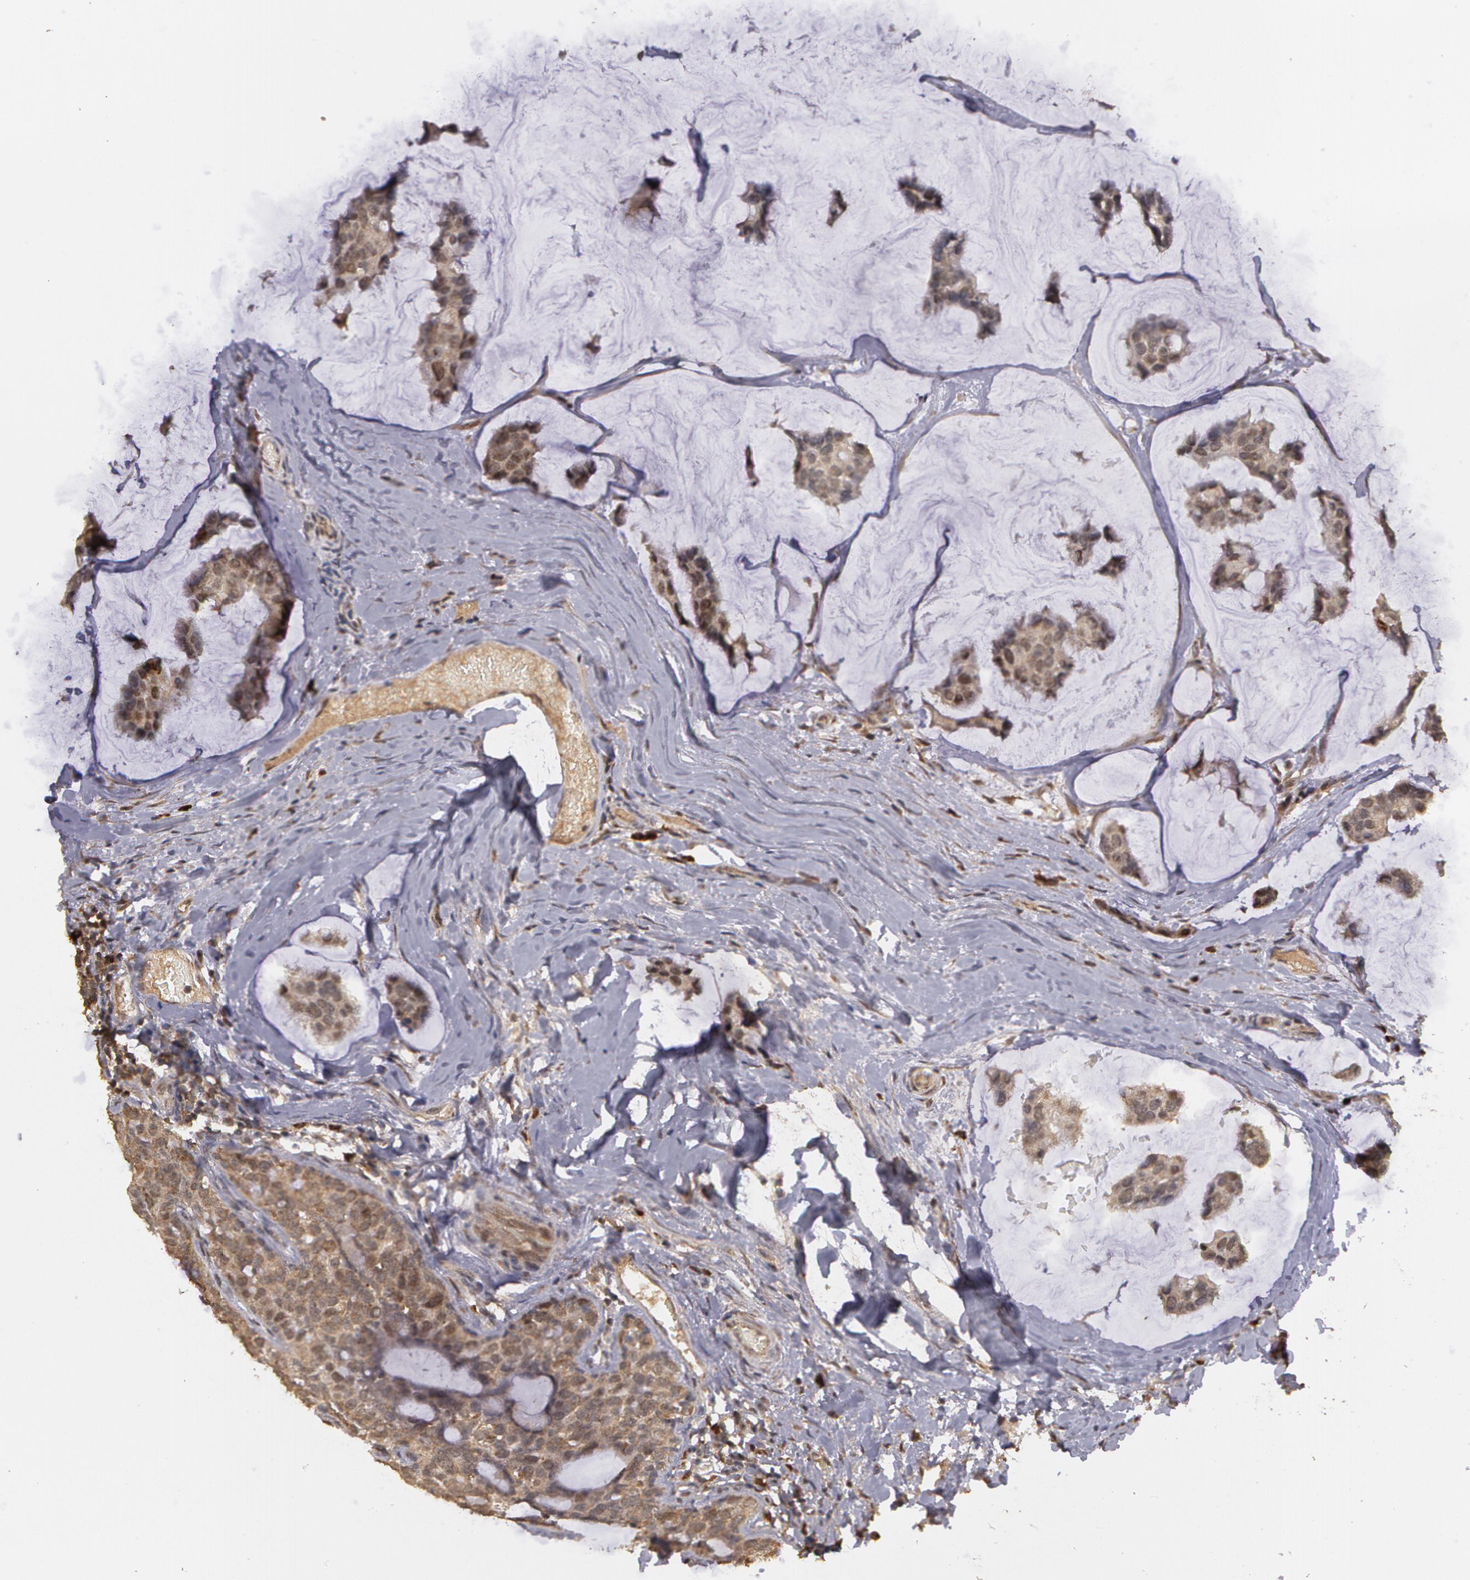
{"staining": {"intensity": "moderate", "quantity": ">75%", "location": "cytoplasmic/membranous"}, "tissue": "breast cancer", "cell_type": "Tumor cells", "image_type": "cancer", "snomed": [{"axis": "morphology", "description": "Normal tissue, NOS"}, {"axis": "morphology", "description": "Duct carcinoma"}, {"axis": "topography", "description": "Breast"}], "caption": "Breast cancer stained for a protein exhibits moderate cytoplasmic/membranous positivity in tumor cells.", "gene": "GLIS1", "patient": {"sex": "female", "age": 50}}